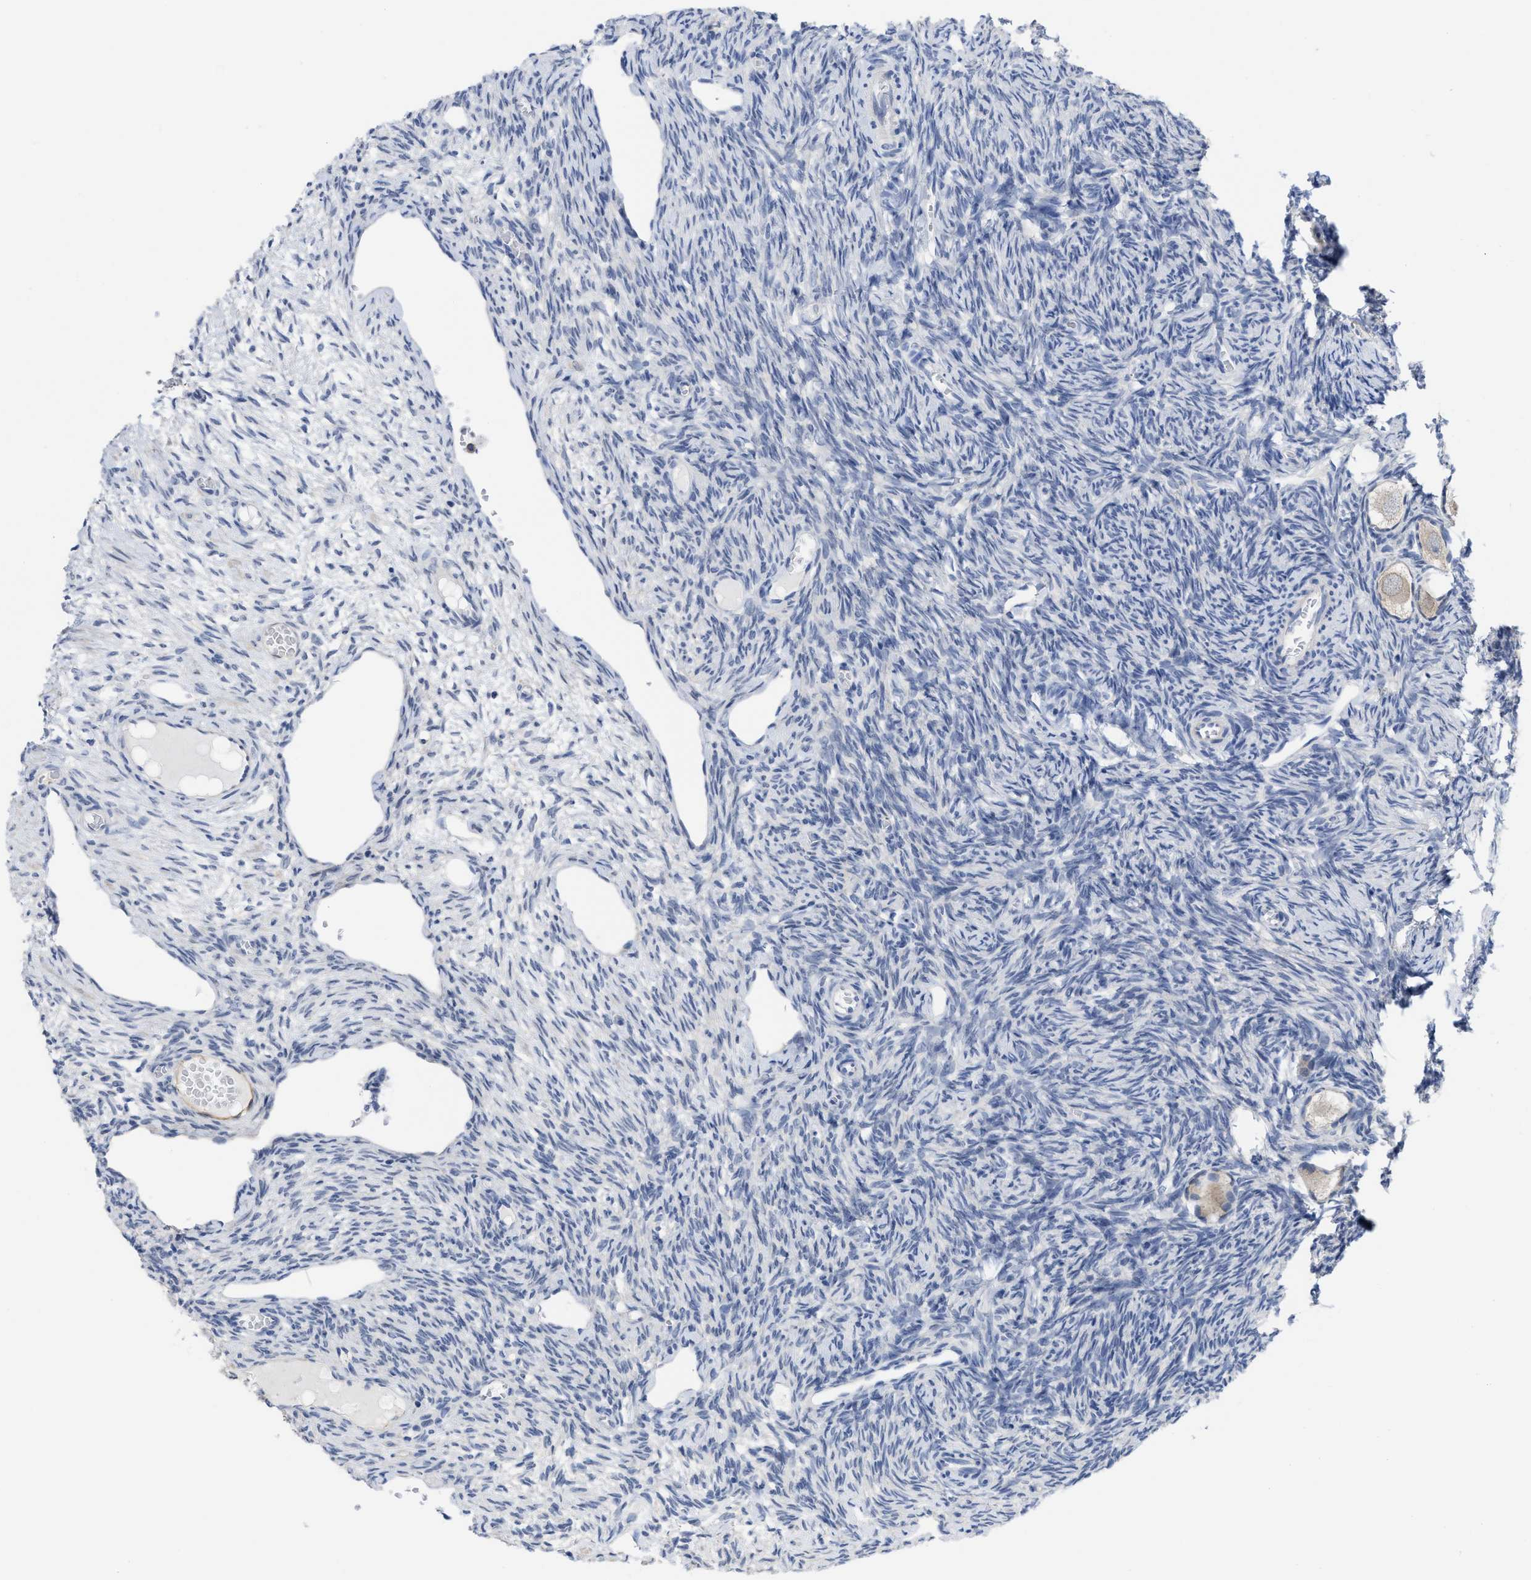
{"staining": {"intensity": "weak", "quantity": ">75%", "location": "cytoplasmic/membranous"}, "tissue": "ovary", "cell_type": "Follicle cells", "image_type": "normal", "snomed": [{"axis": "morphology", "description": "Normal tissue, NOS"}, {"axis": "topography", "description": "Ovary"}], "caption": "Immunohistochemistry of normal human ovary displays low levels of weak cytoplasmic/membranous positivity in about >75% of follicle cells.", "gene": "ACKR1", "patient": {"sex": "female", "age": 27}}